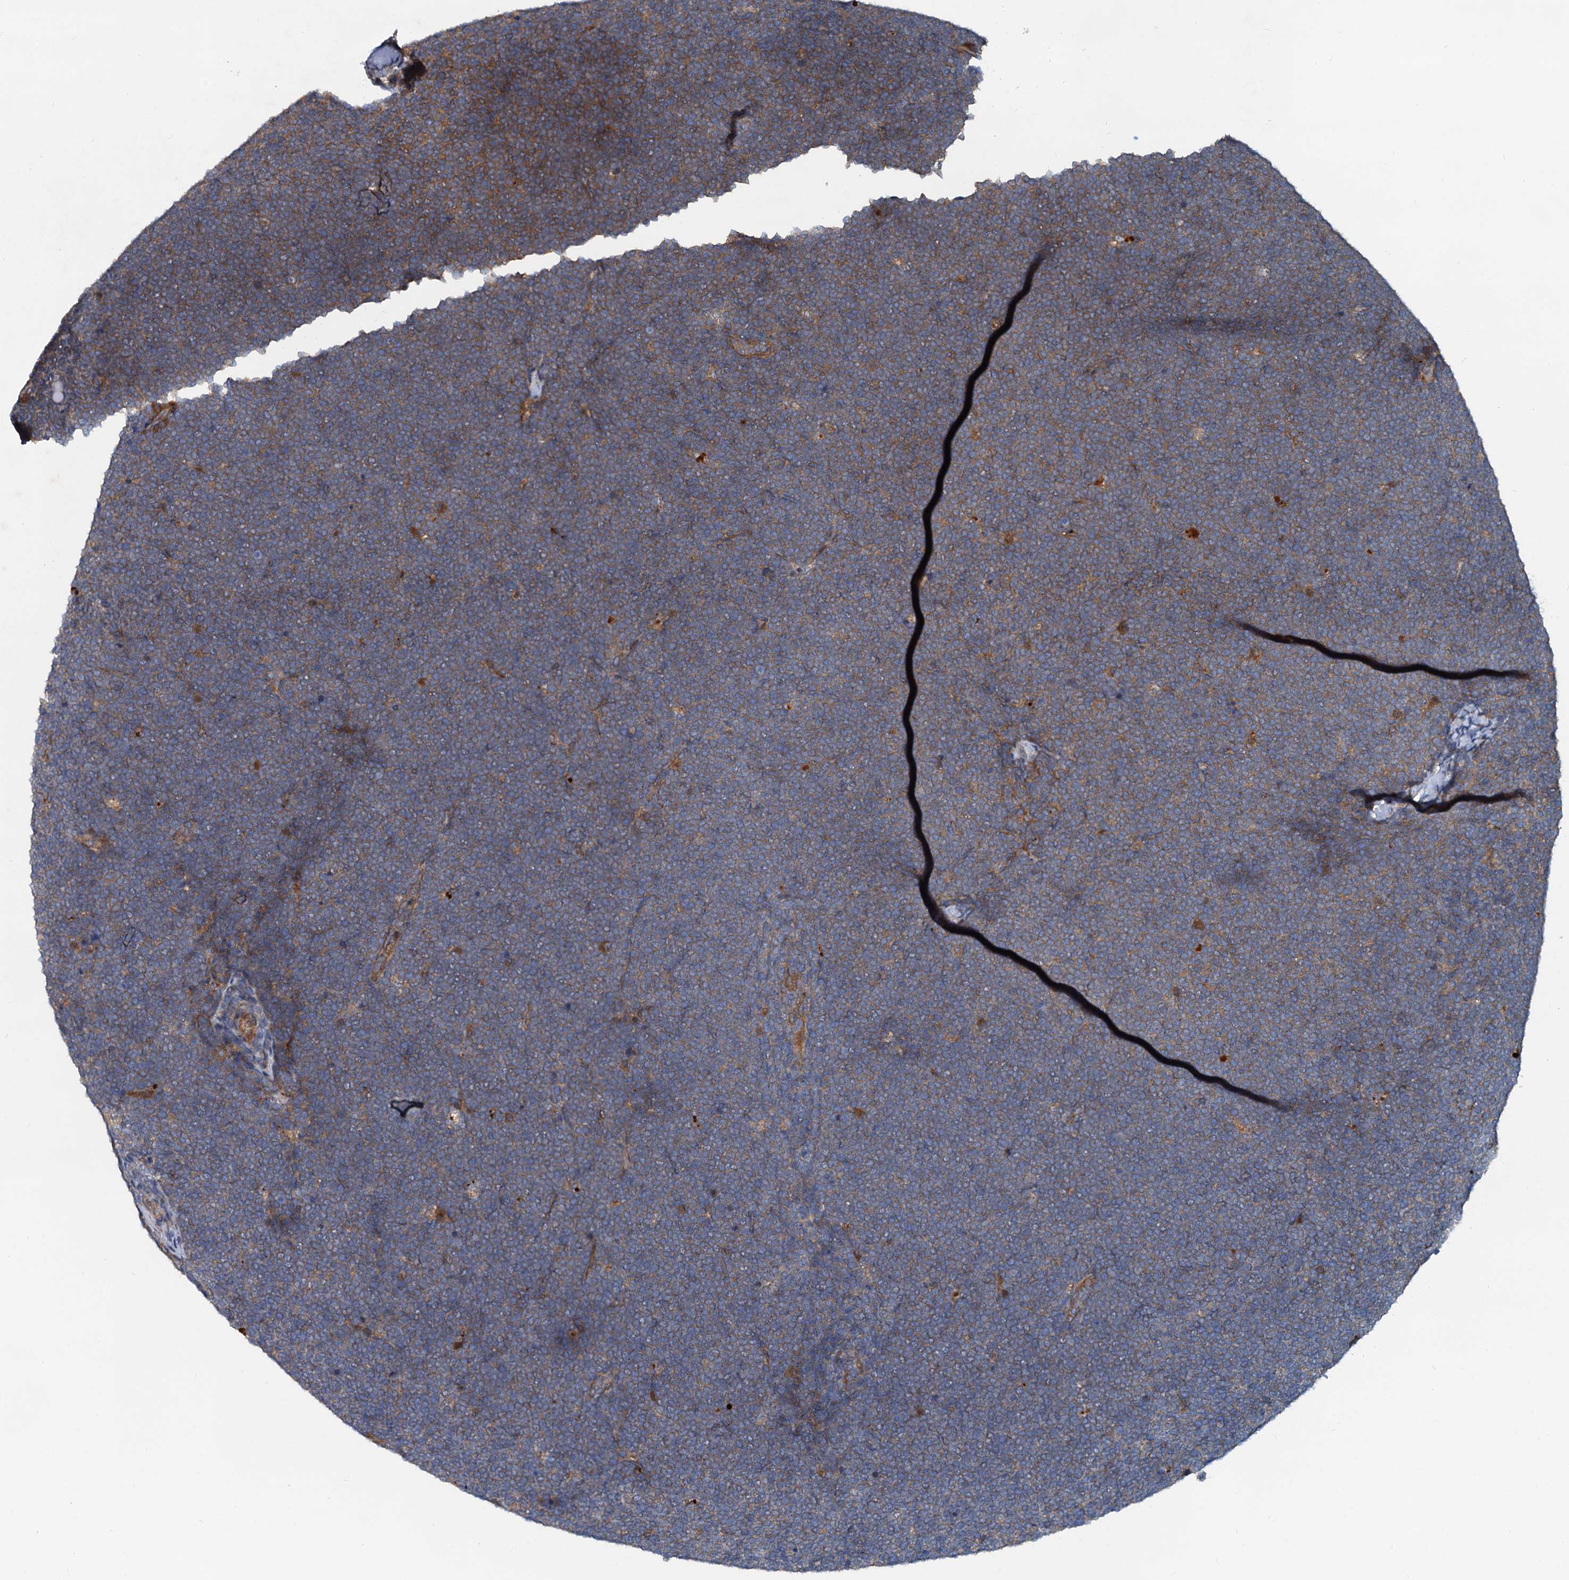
{"staining": {"intensity": "moderate", "quantity": "<25%", "location": "cytoplasmic/membranous"}, "tissue": "lymphoma", "cell_type": "Tumor cells", "image_type": "cancer", "snomed": [{"axis": "morphology", "description": "Malignant lymphoma, non-Hodgkin's type, High grade"}, {"axis": "topography", "description": "Lymph node"}], "caption": "Tumor cells demonstrate low levels of moderate cytoplasmic/membranous positivity in about <25% of cells in malignant lymphoma, non-Hodgkin's type (high-grade). (IHC, brightfield microscopy, high magnification).", "gene": "EFL1", "patient": {"sex": "male", "age": 13}}